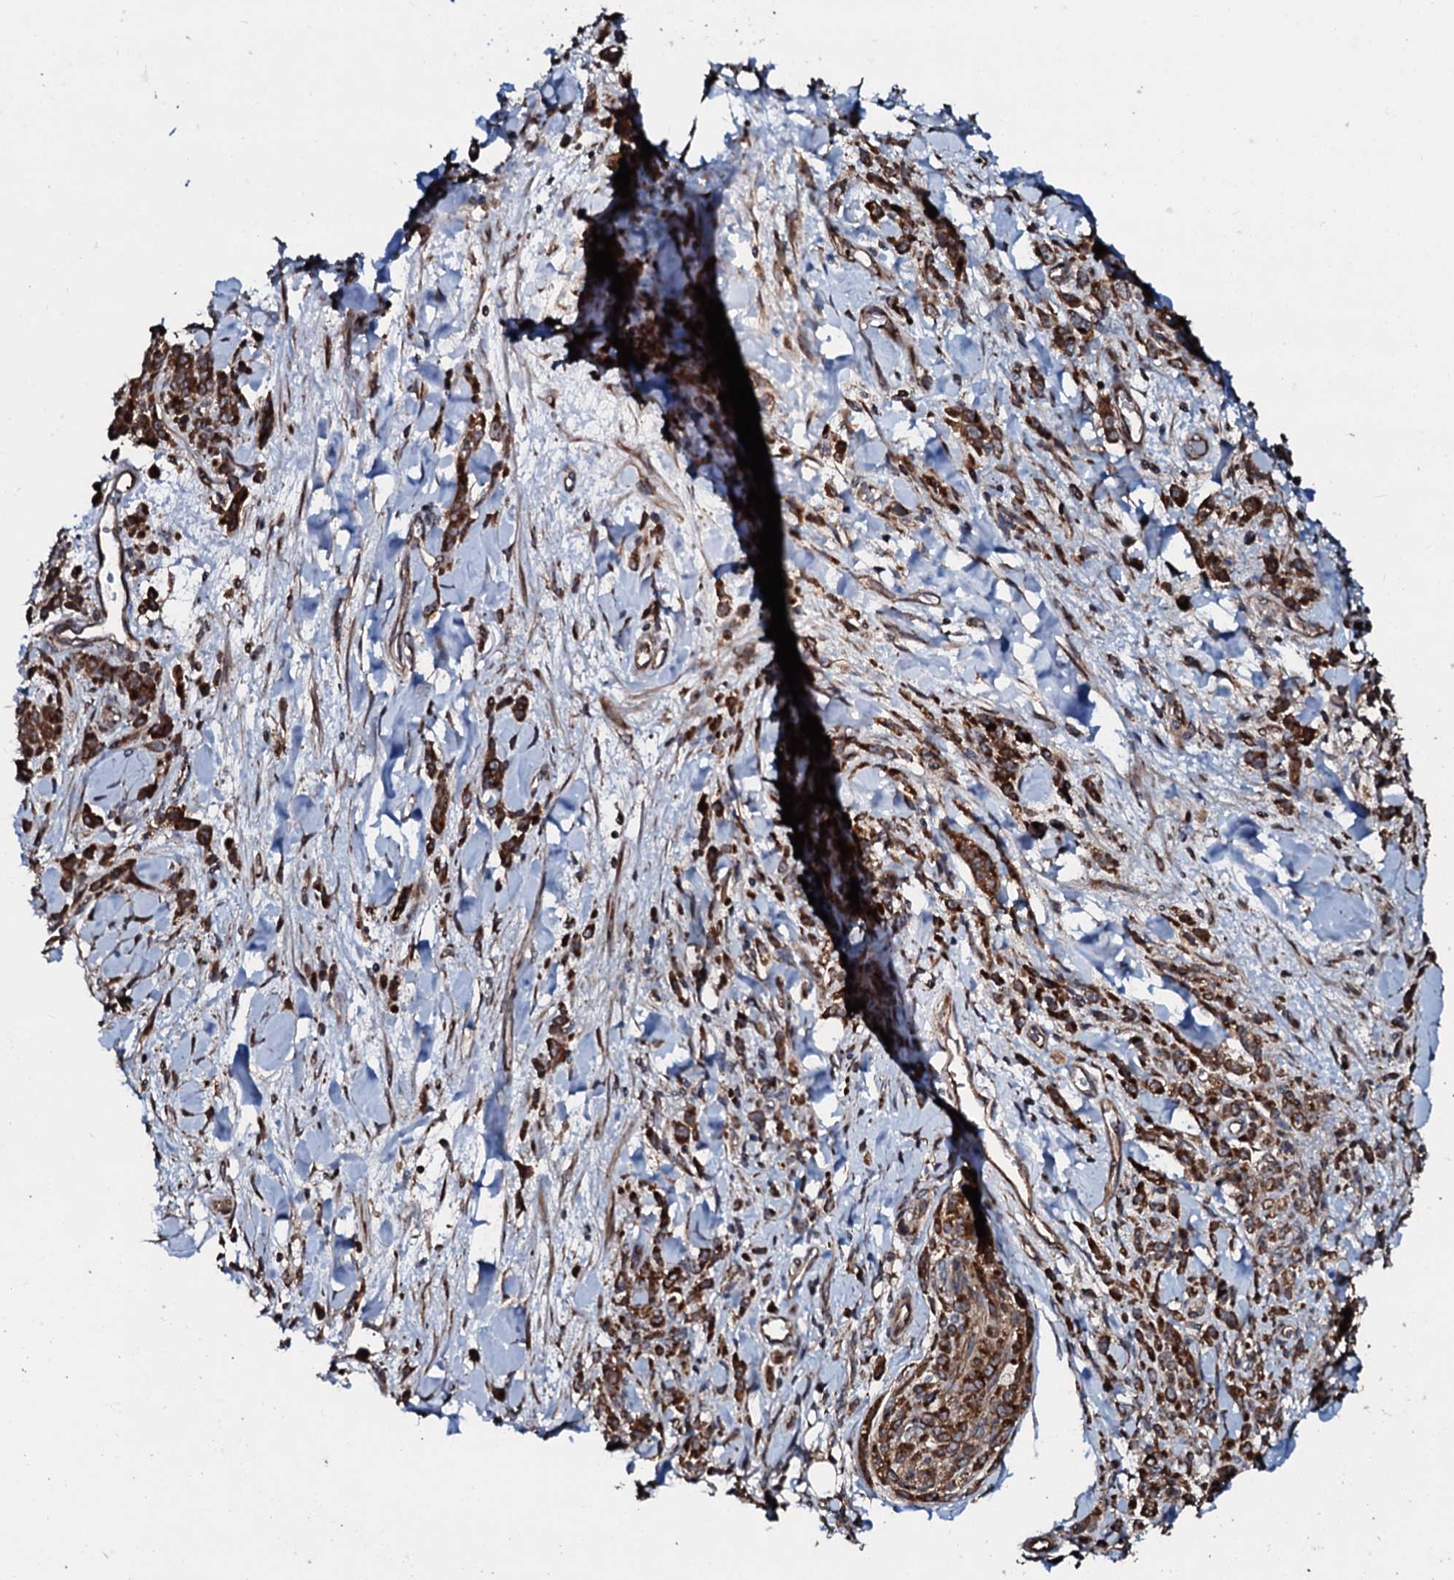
{"staining": {"intensity": "strong", "quantity": ">75%", "location": "cytoplasmic/membranous"}, "tissue": "stomach cancer", "cell_type": "Tumor cells", "image_type": "cancer", "snomed": [{"axis": "morphology", "description": "Normal tissue, NOS"}, {"axis": "morphology", "description": "Adenocarcinoma, NOS"}, {"axis": "topography", "description": "Stomach"}], "caption": "Immunohistochemistry (IHC) (DAB) staining of stomach cancer reveals strong cytoplasmic/membranous protein staining in approximately >75% of tumor cells.", "gene": "SDHAF2", "patient": {"sex": "male", "age": 82}}